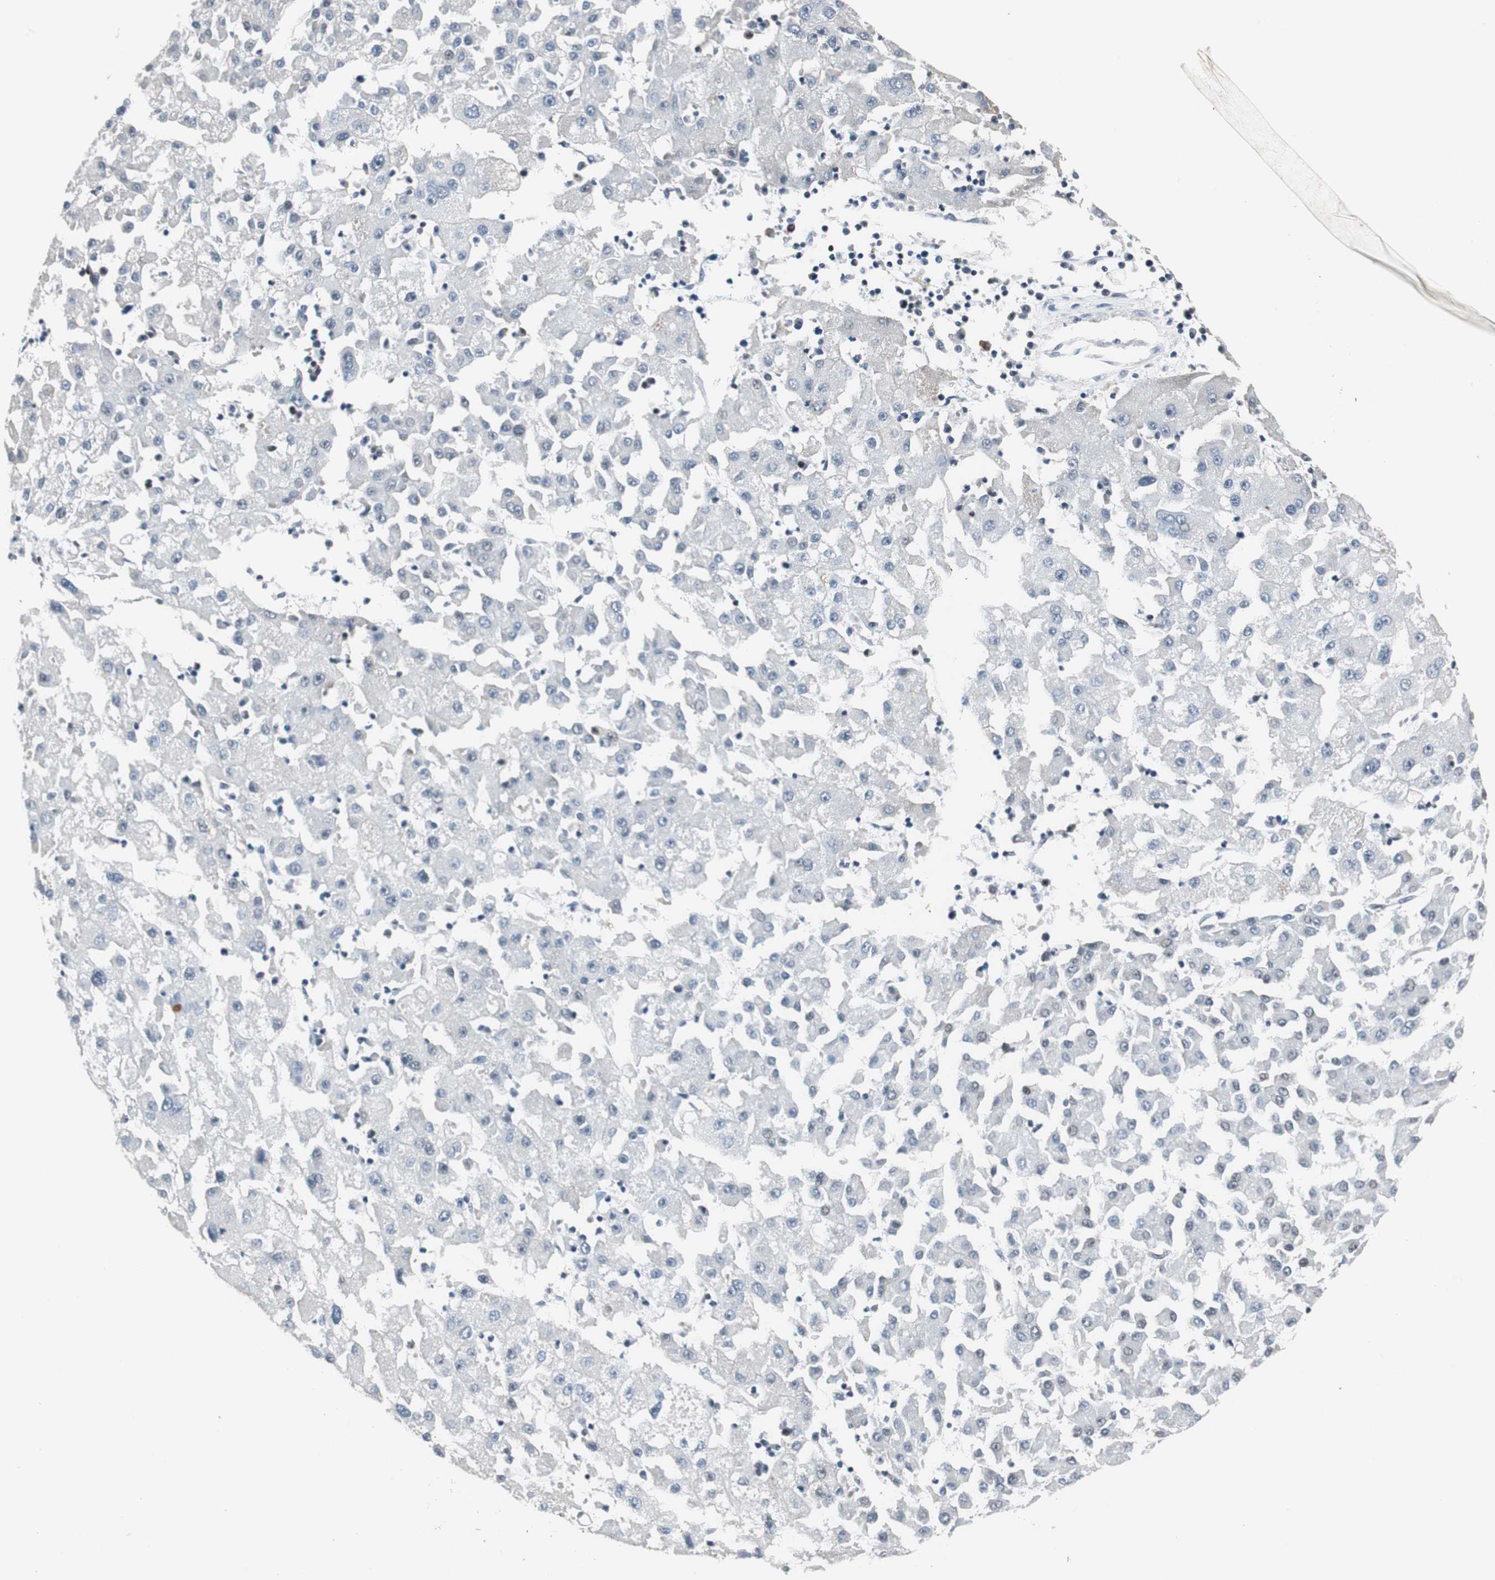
{"staining": {"intensity": "negative", "quantity": "none", "location": "none"}, "tissue": "liver cancer", "cell_type": "Tumor cells", "image_type": "cancer", "snomed": [{"axis": "morphology", "description": "Carcinoma, Hepatocellular, NOS"}, {"axis": "topography", "description": "Liver"}], "caption": "High power microscopy image of an IHC micrograph of liver cancer (hepatocellular carcinoma), revealing no significant staining in tumor cells.", "gene": "CDK9", "patient": {"sex": "male", "age": 72}}